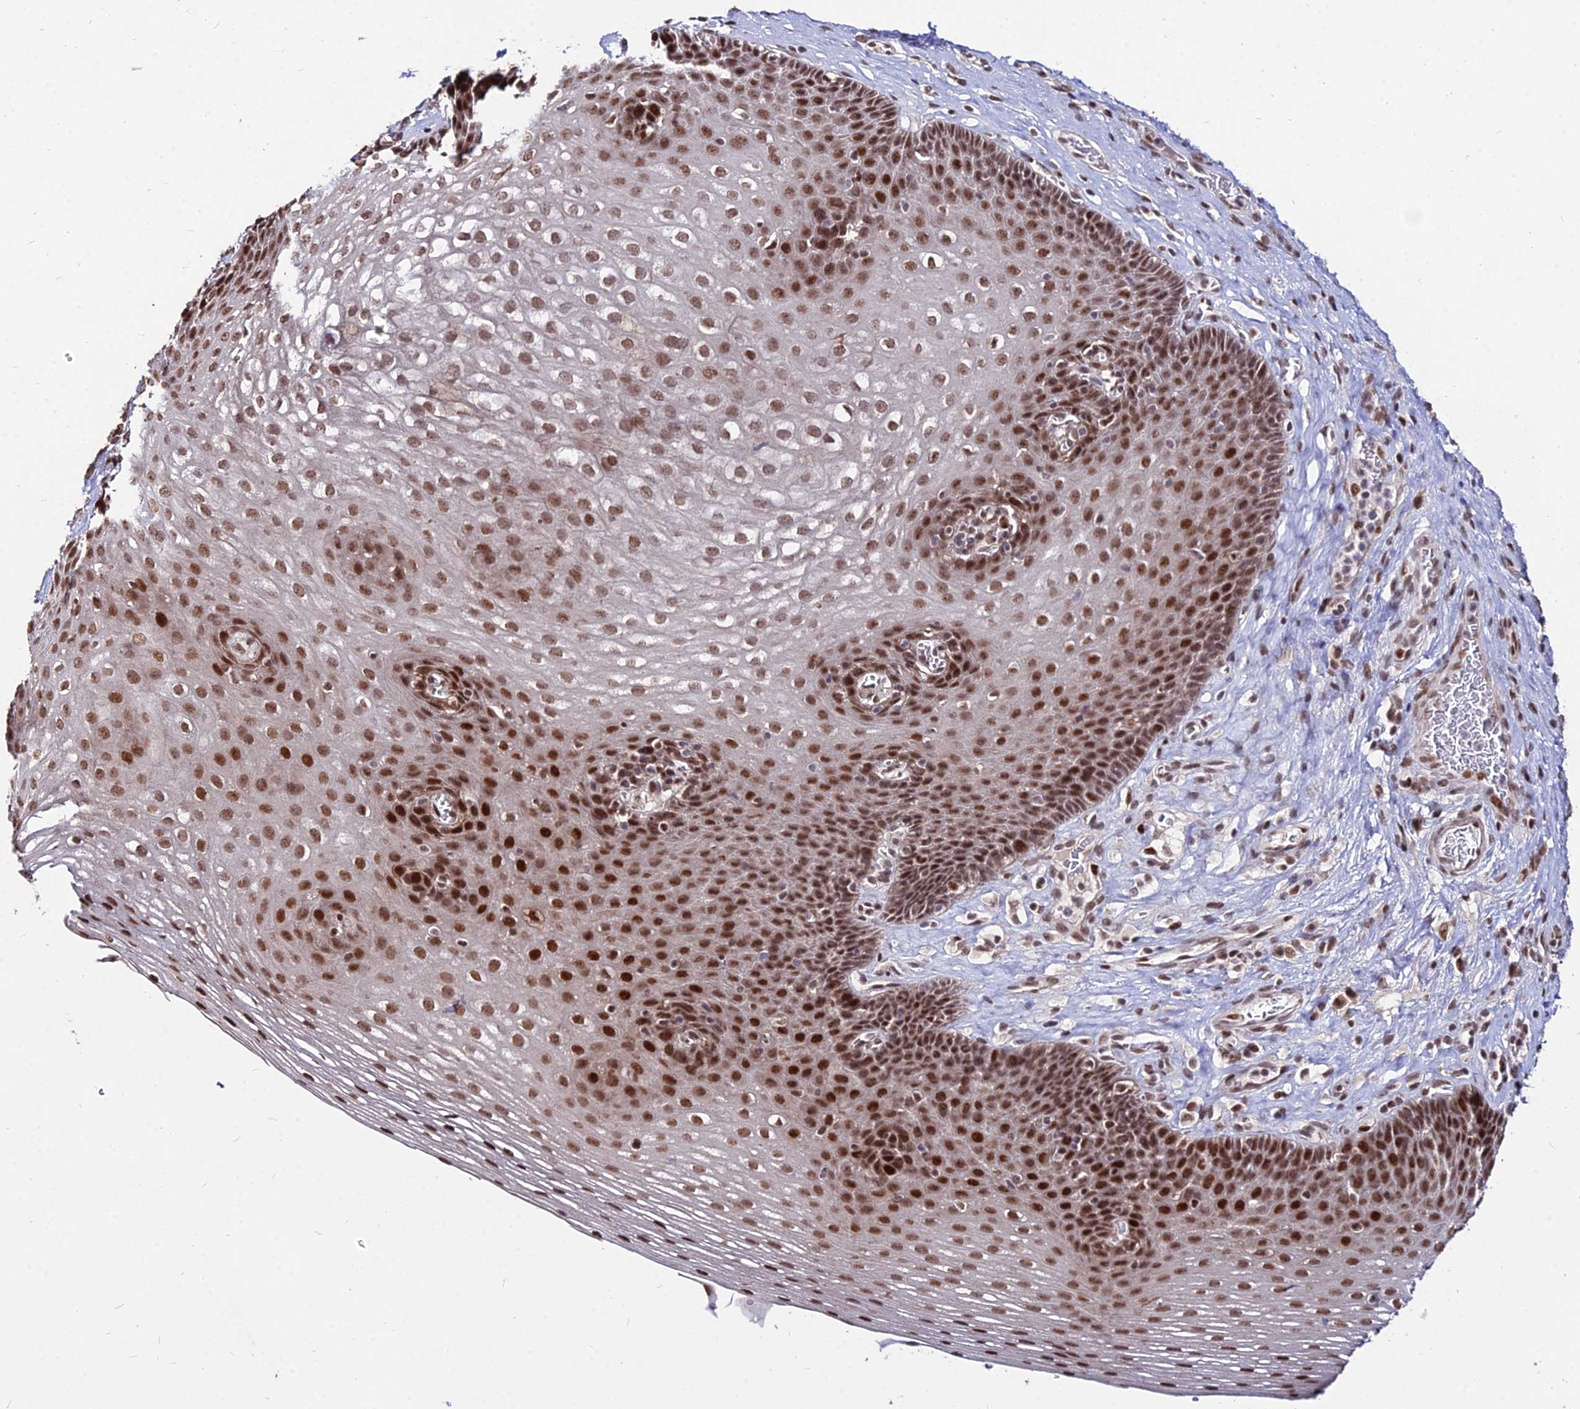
{"staining": {"intensity": "strong", "quantity": ">75%", "location": "nuclear"}, "tissue": "esophagus", "cell_type": "Squamous epithelial cells", "image_type": "normal", "snomed": [{"axis": "morphology", "description": "Normal tissue, NOS"}, {"axis": "topography", "description": "Esophagus"}], "caption": "A micrograph showing strong nuclear expression in about >75% of squamous epithelial cells in benign esophagus, as visualized by brown immunohistochemical staining.", "gene": "ZBED4", "patient": {"sex": "female", "age": 66}}